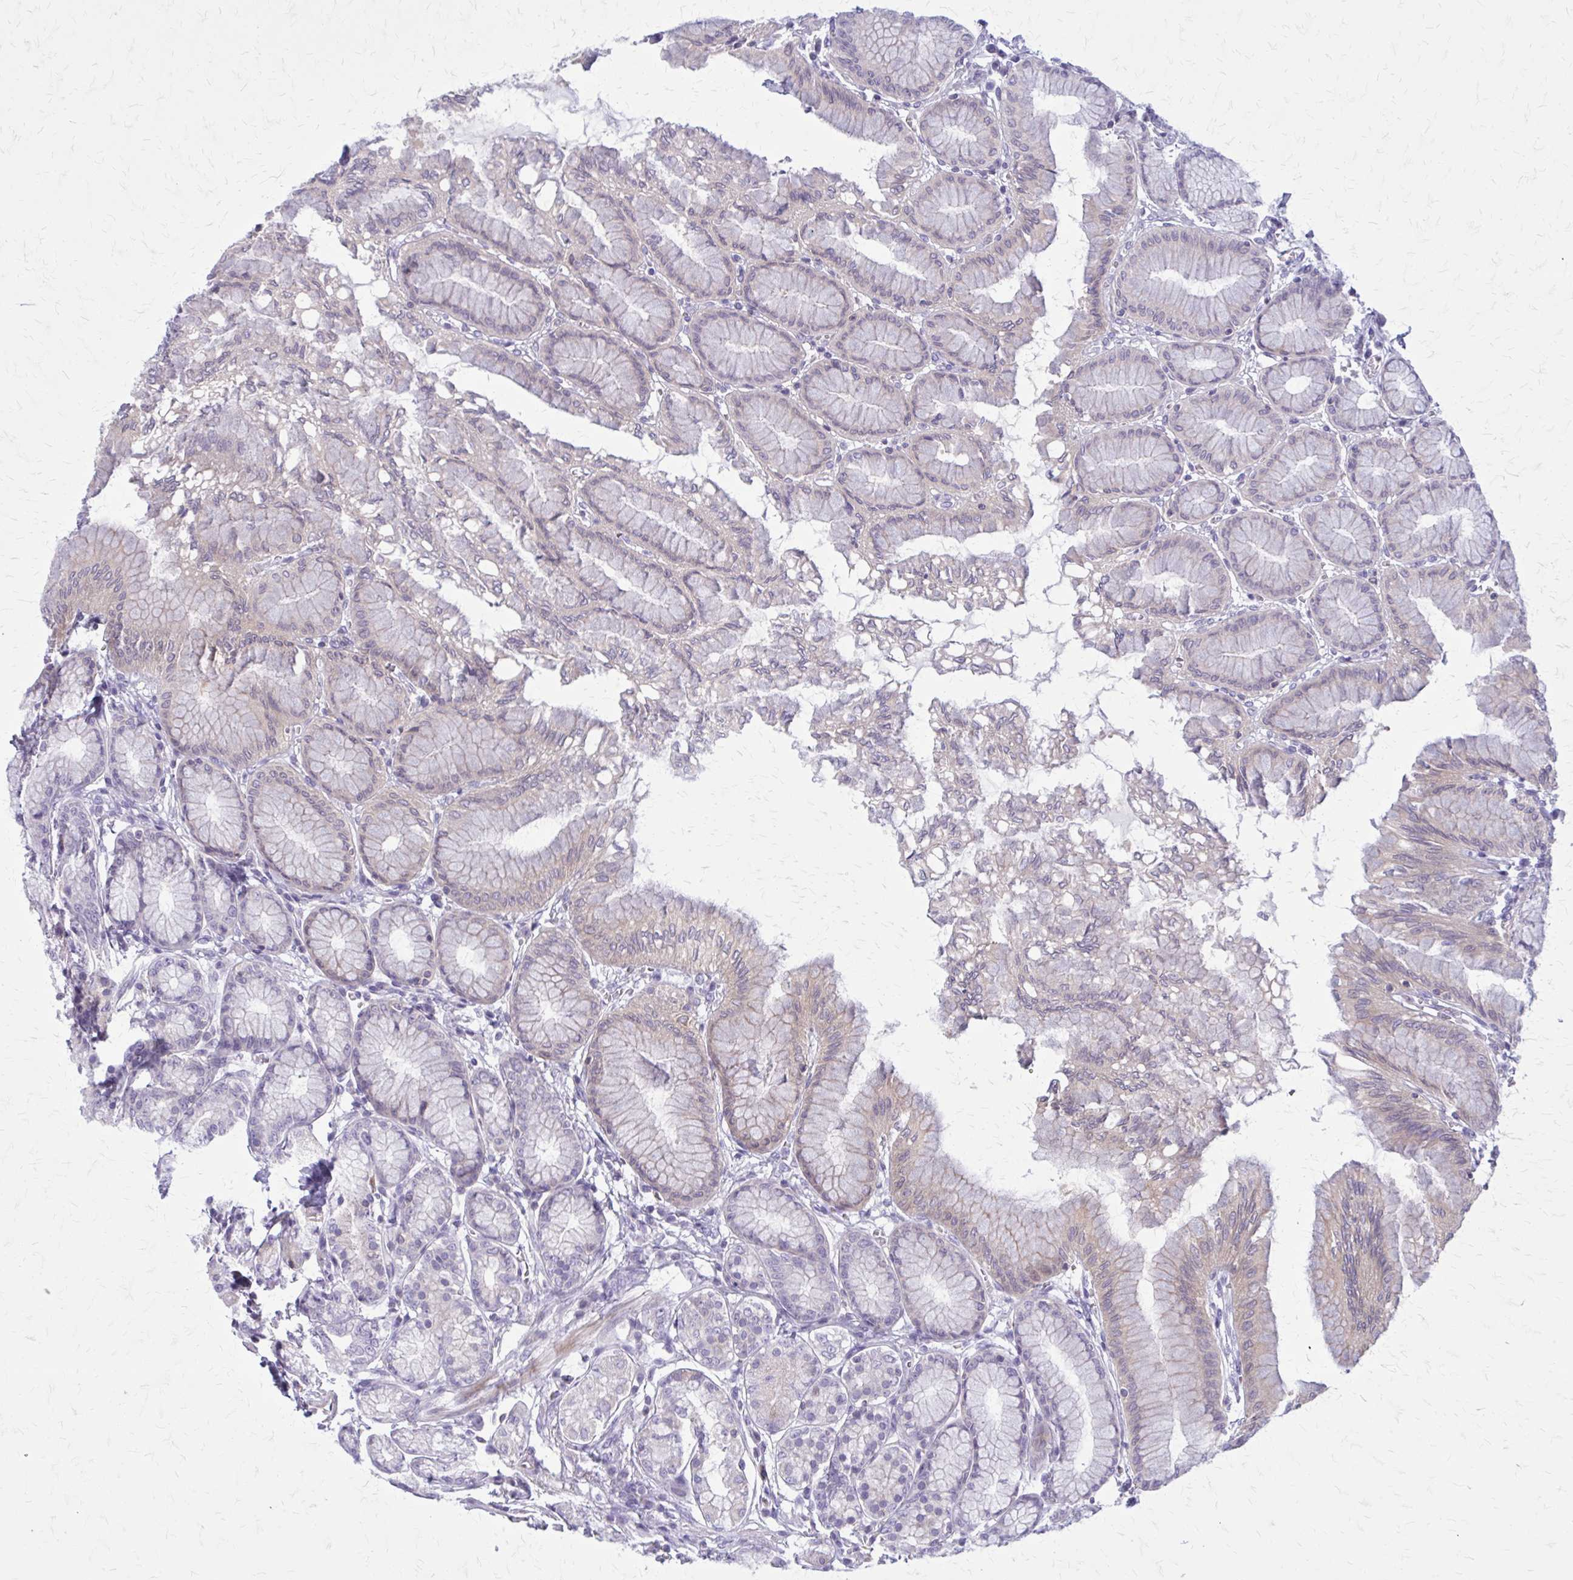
{"staining": {"intensity": "weak", "quantity": "<25%", "location": "cytoplasmic/membranous"}, "tissue": "stomach", "cell_type": "Glandular cells", "image_type": "normal", "snomed": [{"axis": "morphology", "description": "Normal tissue, NOS"}, {"axis": "topography", "description": "Stomach"}, {"axis": "topography", "description": "Stomach, lower"}], "caption": "A high-resolution image shows IHC staining of unremarkable stomach, which exhibits no significant staining in glandular cells.", "gene": "PITPNM1", "patient": {"sex": "male", "age": 76}}